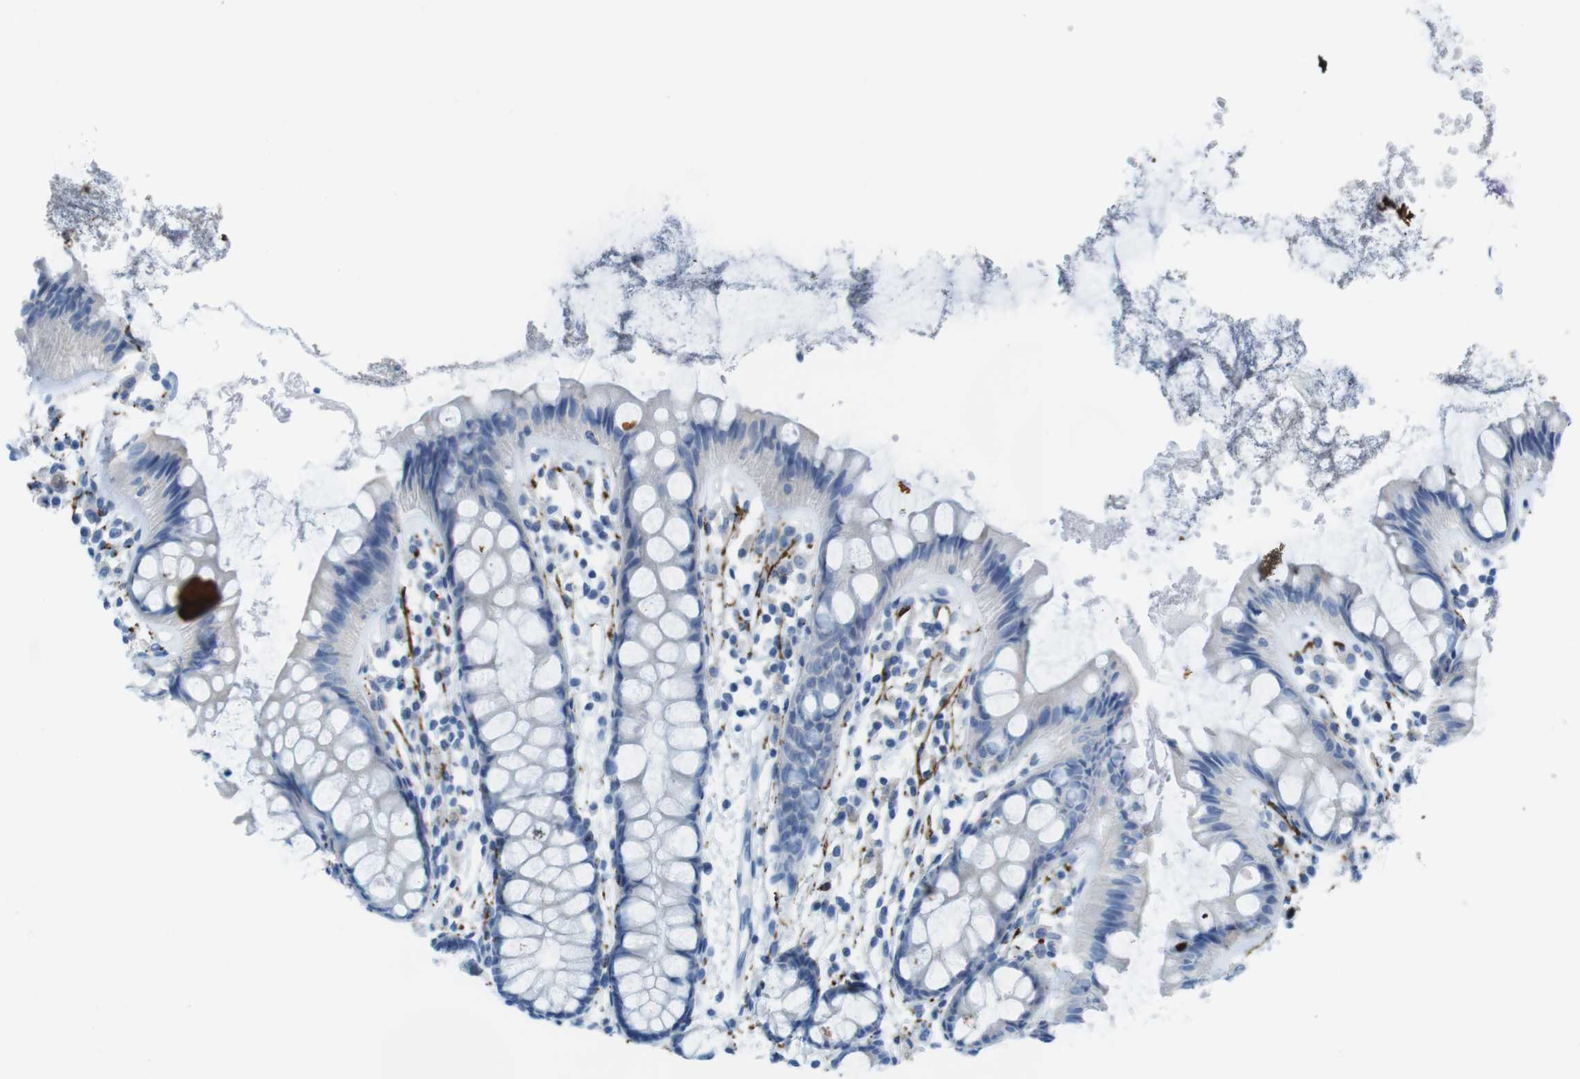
{"staining": {"intensity": "negative", "quantity": "none", "location": "none"}, "tissue": "rectum", "cell_type": "Glandular cells", "image_type": "normal", "snomed": [{"axis": "morphology", "description": "Normal tissue, NOS"}, {"axis": "topography", "description": "Rectum"}], "caption": "IHC of unremarkable human rectum demonstrates no positivity in glandular cells.", "gene": "GAP43", "patient": {"sex": "female", "age": 66}}